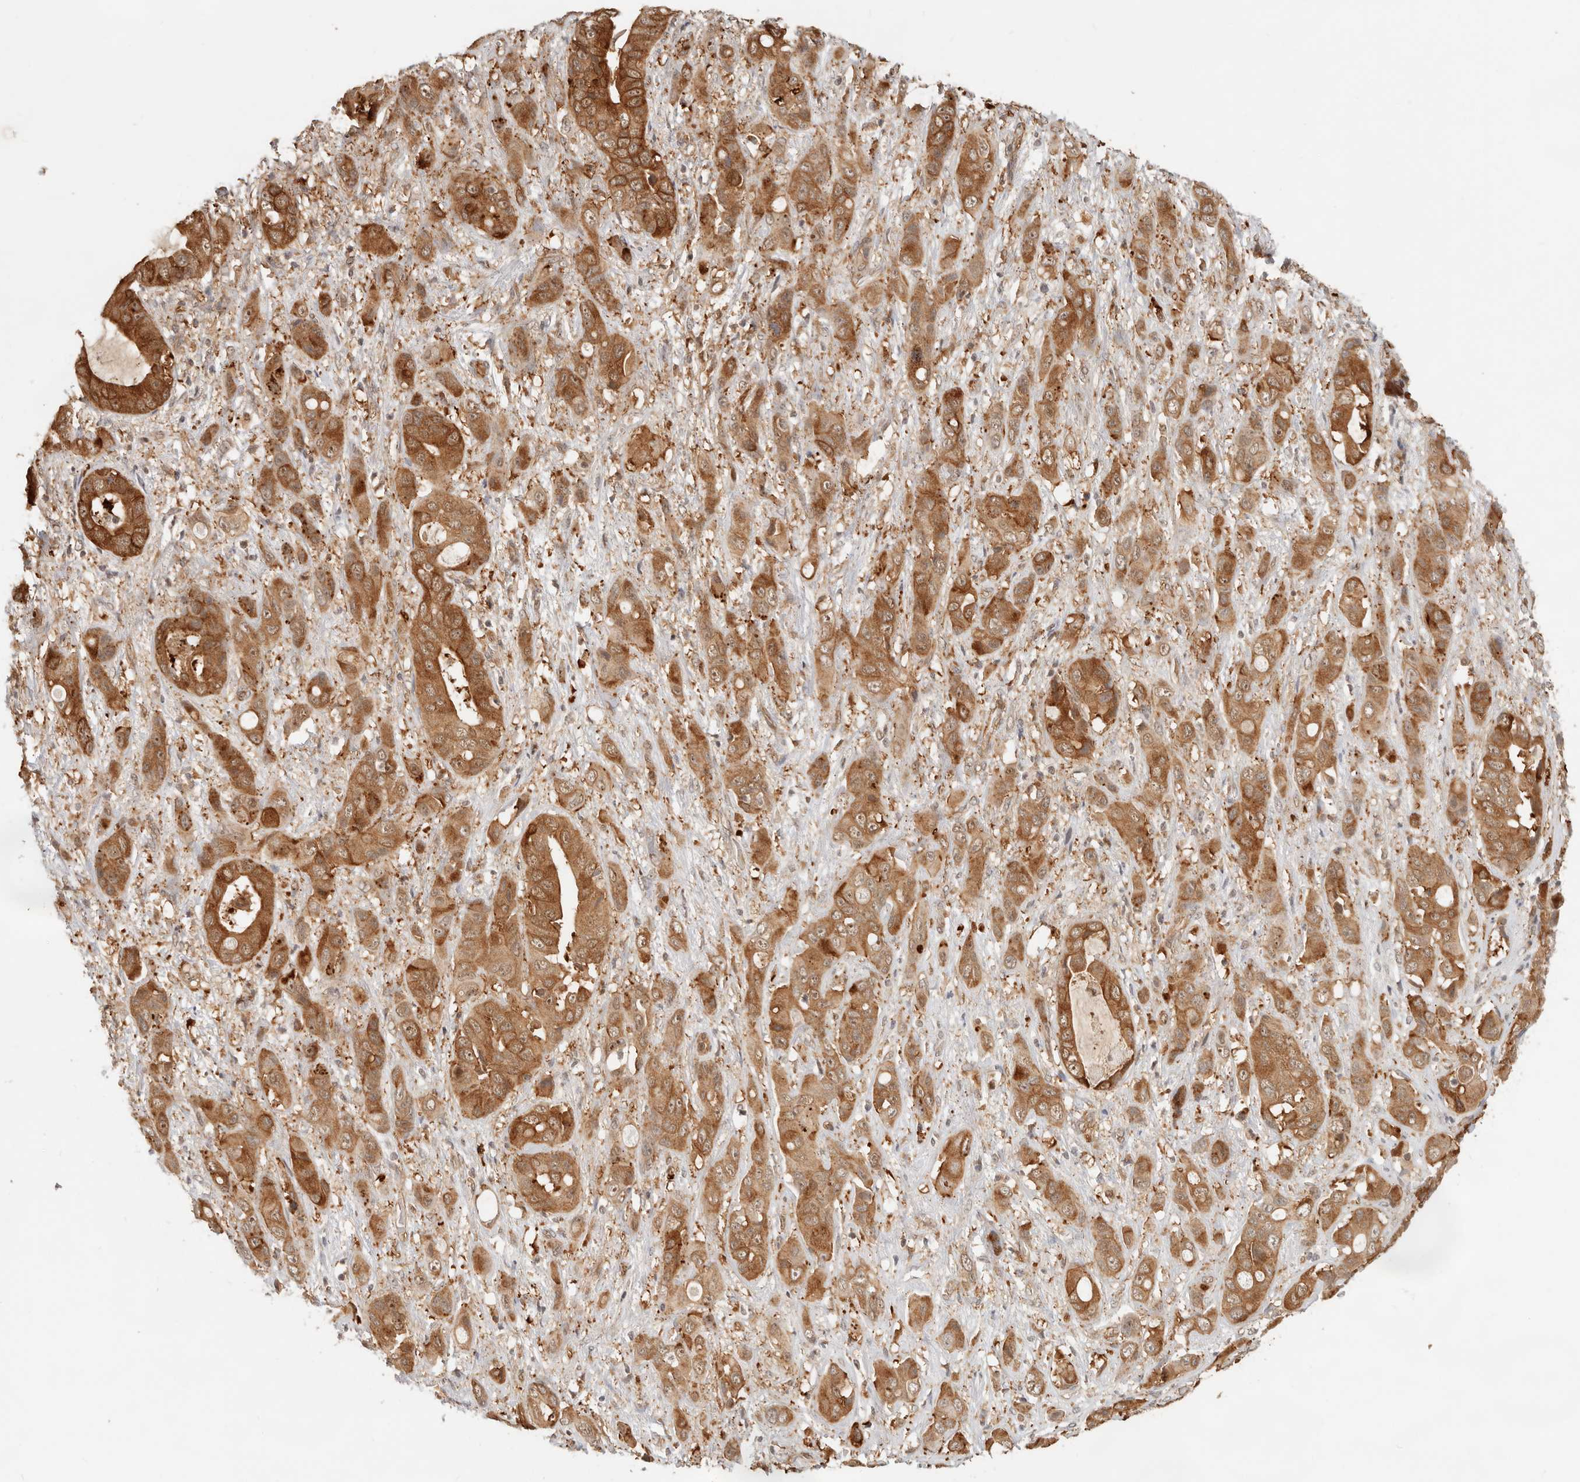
{"staining": {"intensity": "strong", "quantity": ">75%", "location": "cytoplasmic/membranous,nuclear"}, "tissue": "liver cancer", "cell_type": "Tumor cells", "image_type": "cancer", "snomed": [{"axis": "morphology", "description": "Cholangiocarcinoma"}, {"axis": "topography", "description": "Liver"}], "caption": "This image exhibits immunohistochemistry (IHC) staining of cholangiocarcinoma (liver), with high strong cytoplasmic/membranous and nuclear staining in about >75% of tumor cells.", "gene": "HEXD", "patient": {"sex": "female", "age": 52}}